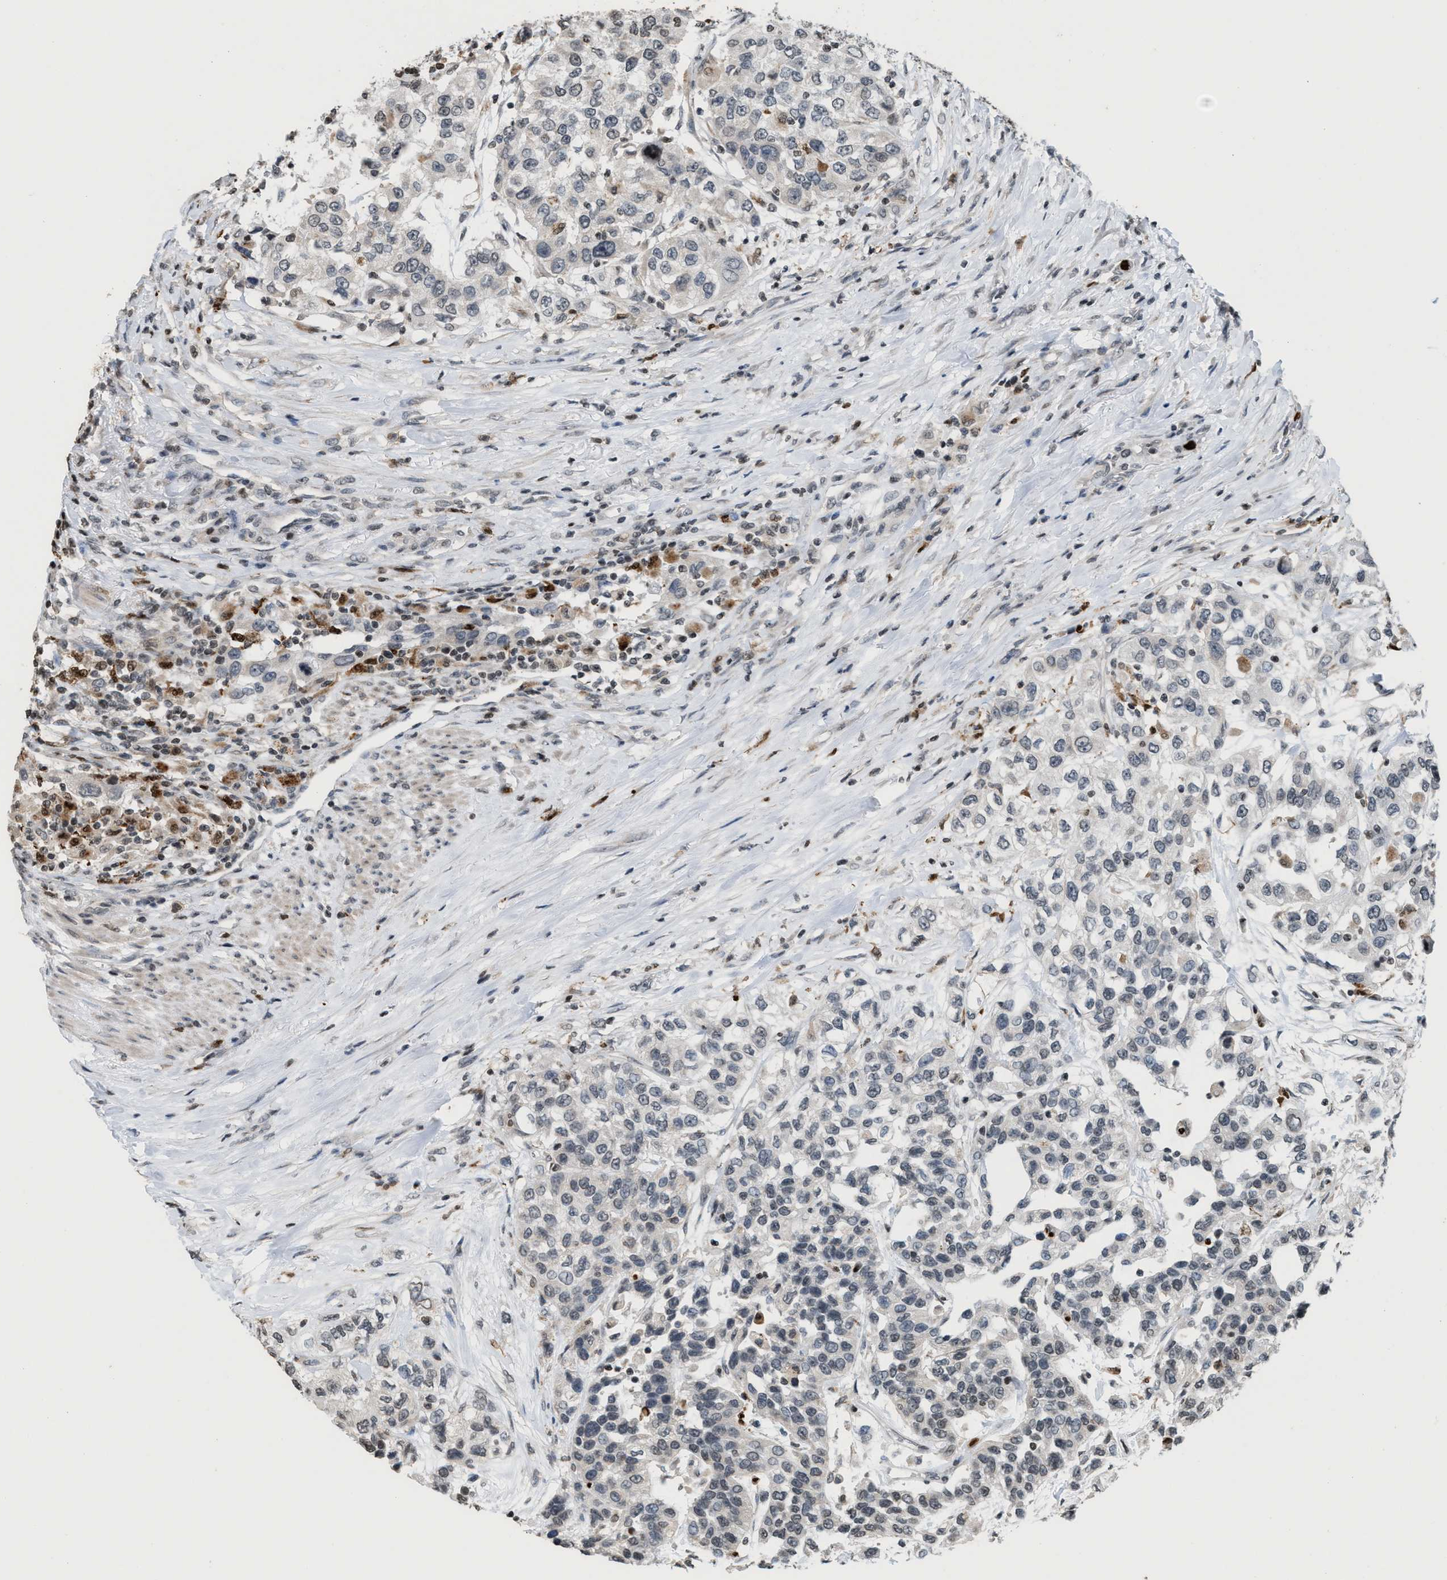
{"staining": {"intensity": "negative", "quantity": "none", "location": "none"}, "tissue": "urothelial cancer", "cell_type": "Tumor cells", "image_type": "cancer", "snomed": [{"axis": "morphology", "description": "Urothelial carcinoma, High grade"}, {"axis": "topography", "description": "Urinary bladder"}], "caption": "An immunohistochemistry image of urothelial cancer is shown. There is no staining in tumor cells of urothelial cancer.", "gene": "PRUNE2", "patient": {"sex": "female", "age": 80}}